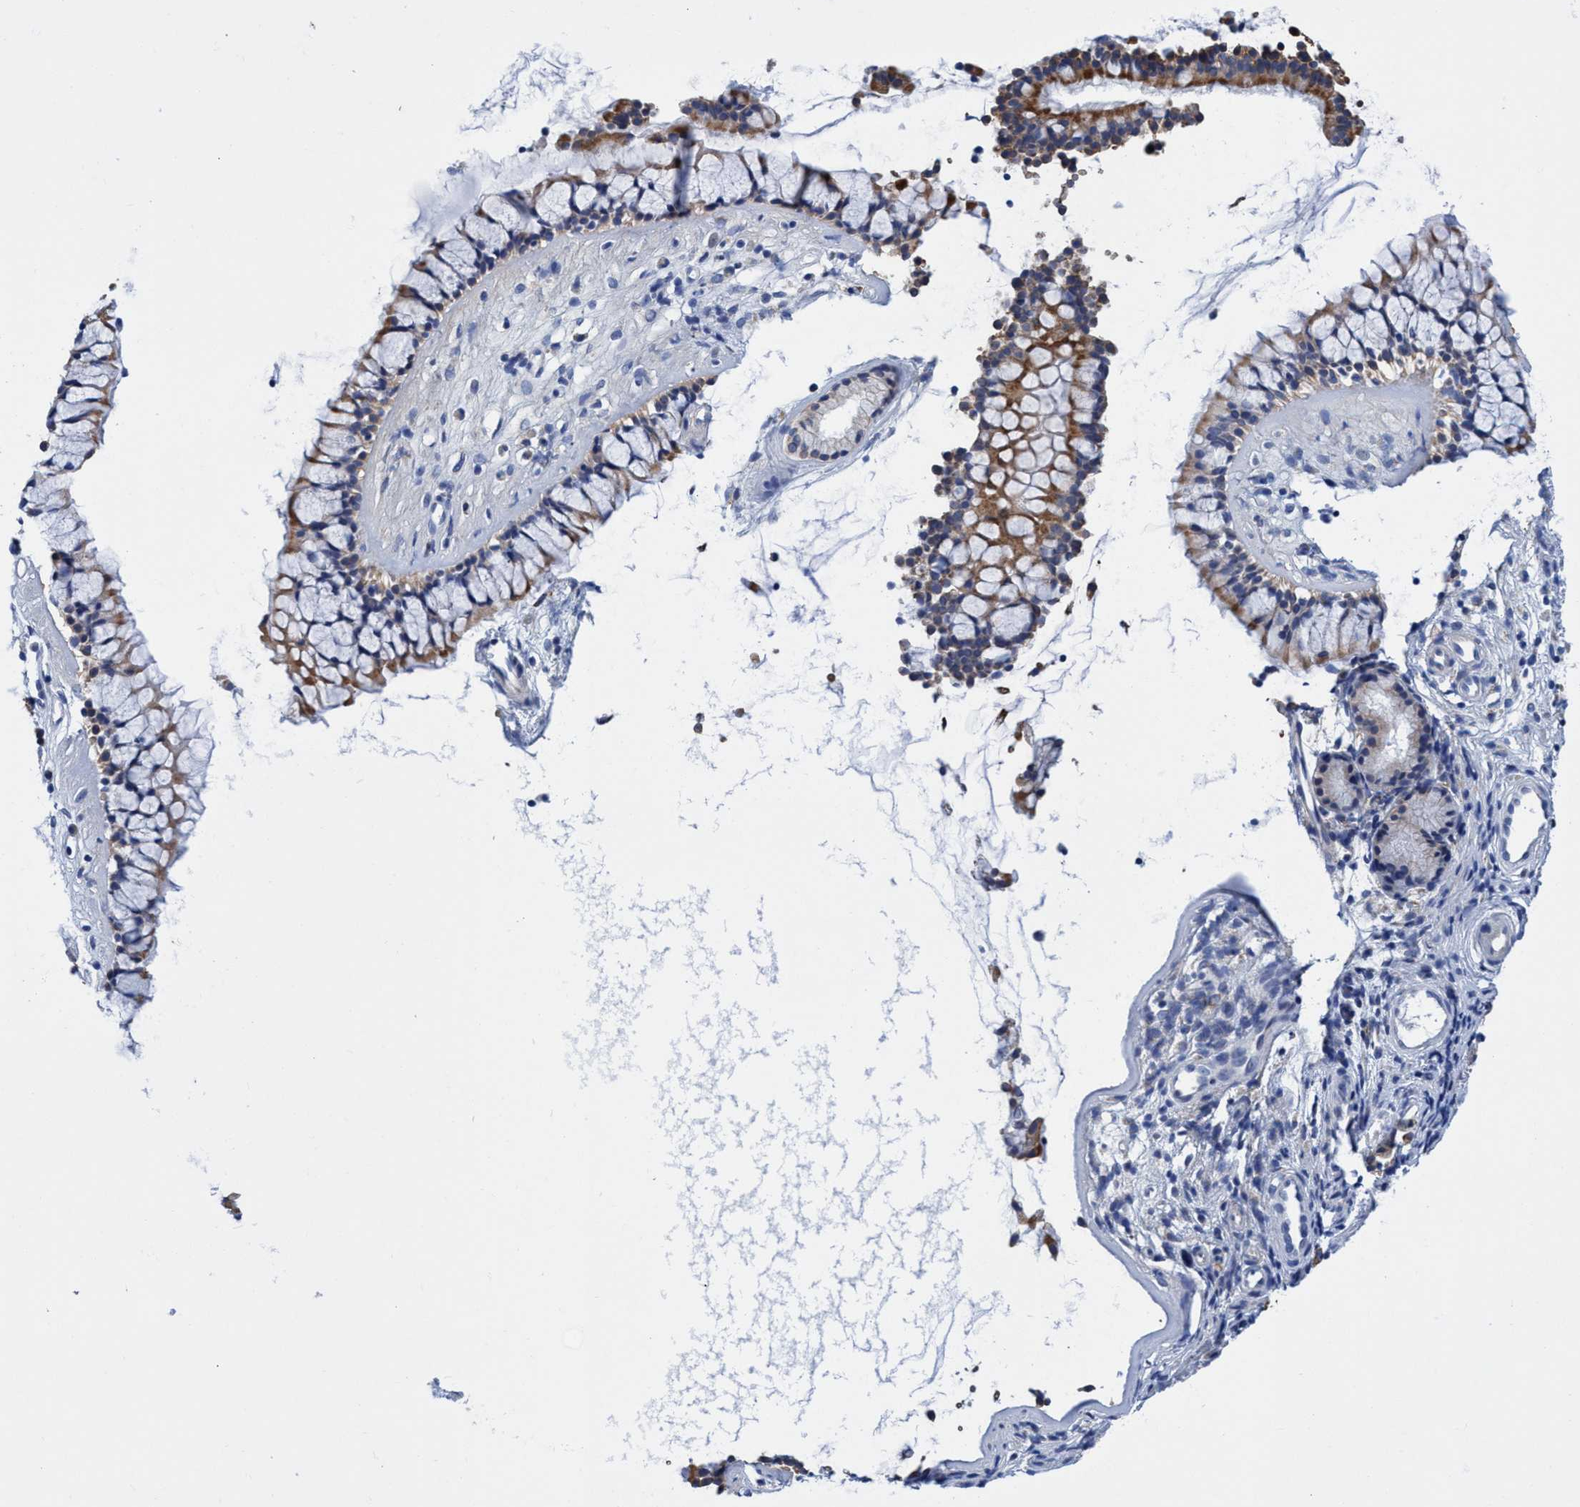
{"staining": {"intensity": "moderate", "quantity": "<25%", "location": "cytoplasmic/membranous"}, "tissue": "nasopharynx", "cell_type": "Respiratory epithelial cells", "image_type": "normal", "snomed": [{"axis": "morphology", "description": "Normal tissue, NOS"}, {"axis": "topography", "description": "Nasopharynx"}], "caption": "Immunohistochemical staining of unremarkable human nasopharynx demonstrates moderate cytoplasmic/membranous protein positivity in about <25% of respiratory epithelial cells. (DAB IHC, brown staining for protein, blue staining for nuclei).", "gene": "ZNF750", "patient": {"sex": "female", "age": 42}}